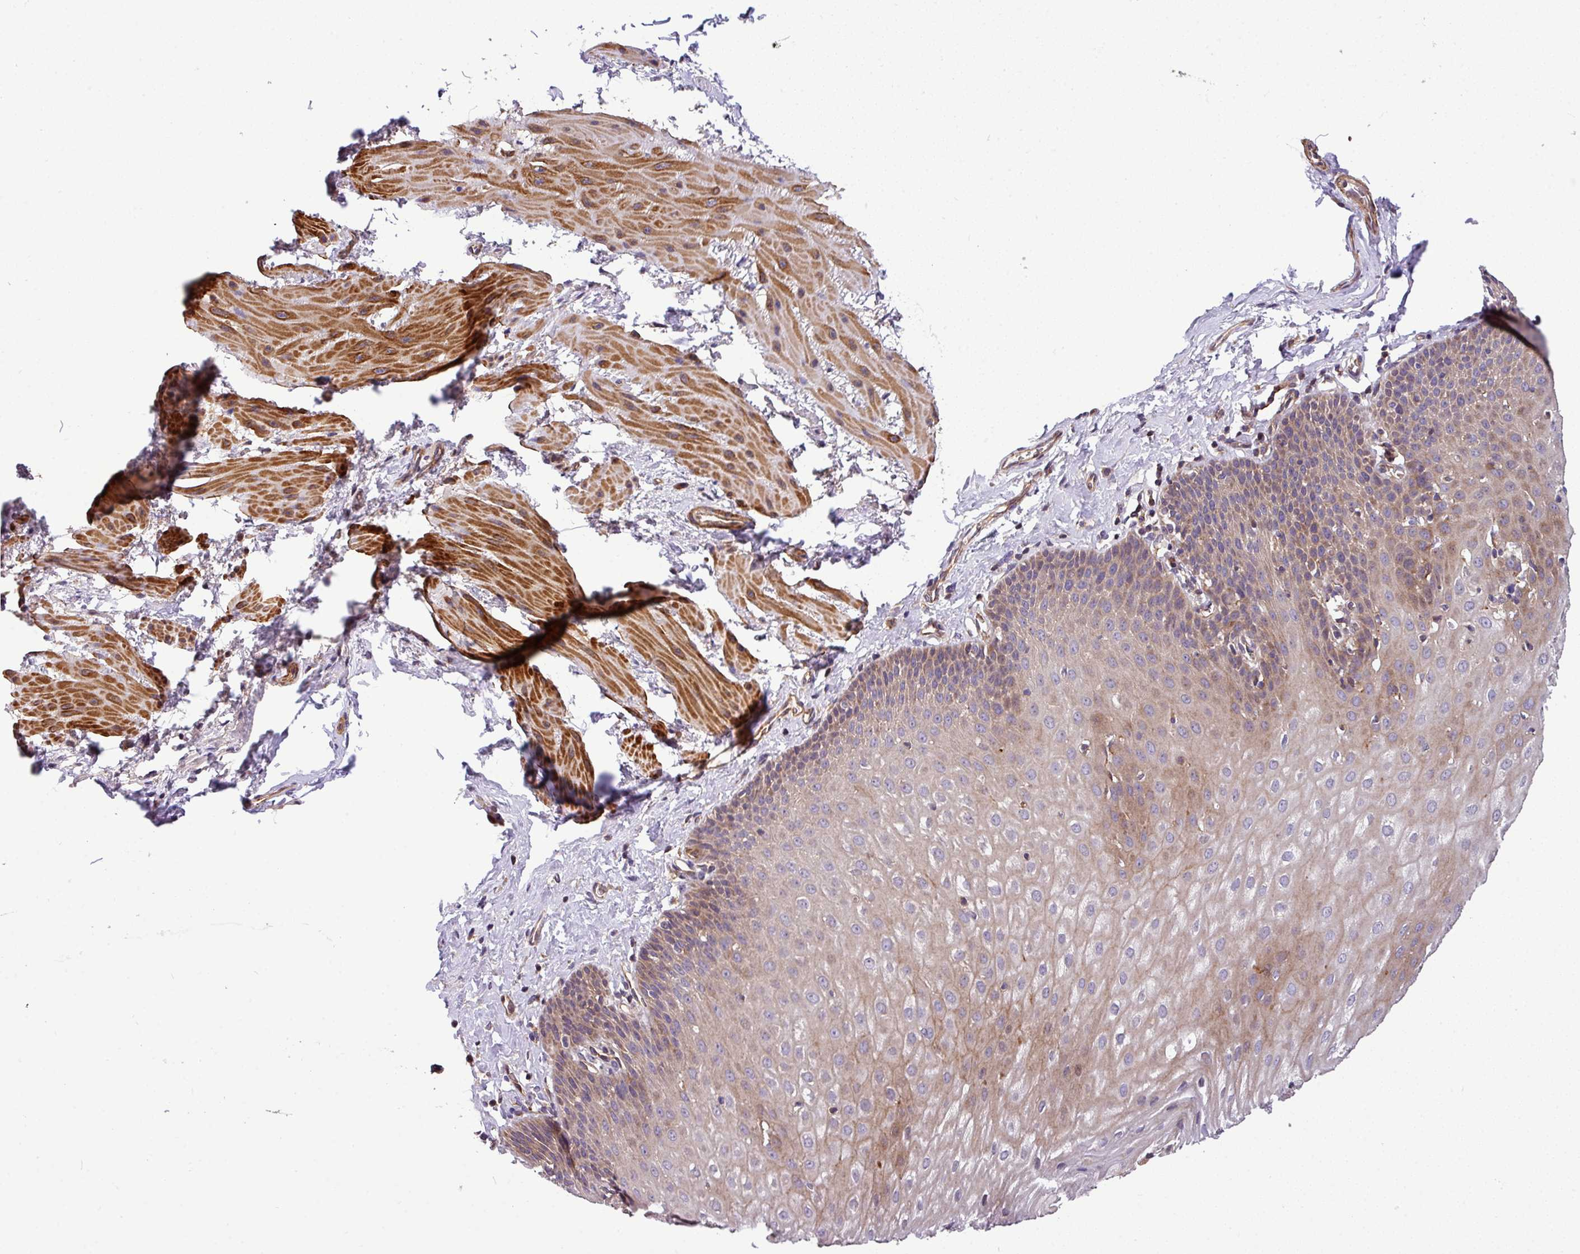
{"staining": {"intensity": "moderate", "quantity": "25%-75%", "location": "cytoplasmic/membranous"}, "tissue": "esophagus", "cell_type": "Squamous epithelial cells", "image_type": "normal", "snomed": [{"axis": "morphology", "description": "Normal tissue, NOS"}, {"axis": "topography", "description": "Esophagus"}], "caption": "Esophagus was stained to show a protein in brown. There is medium levels of moderate cytoplasmic/membranous expression in approximately 25%-75% of squamous epithelial cells. (brown staining indicates protein expression, while blue staining denotes nuclei).", "gene": "CASS4", "patient": {"sex": "female", "age": 61}}